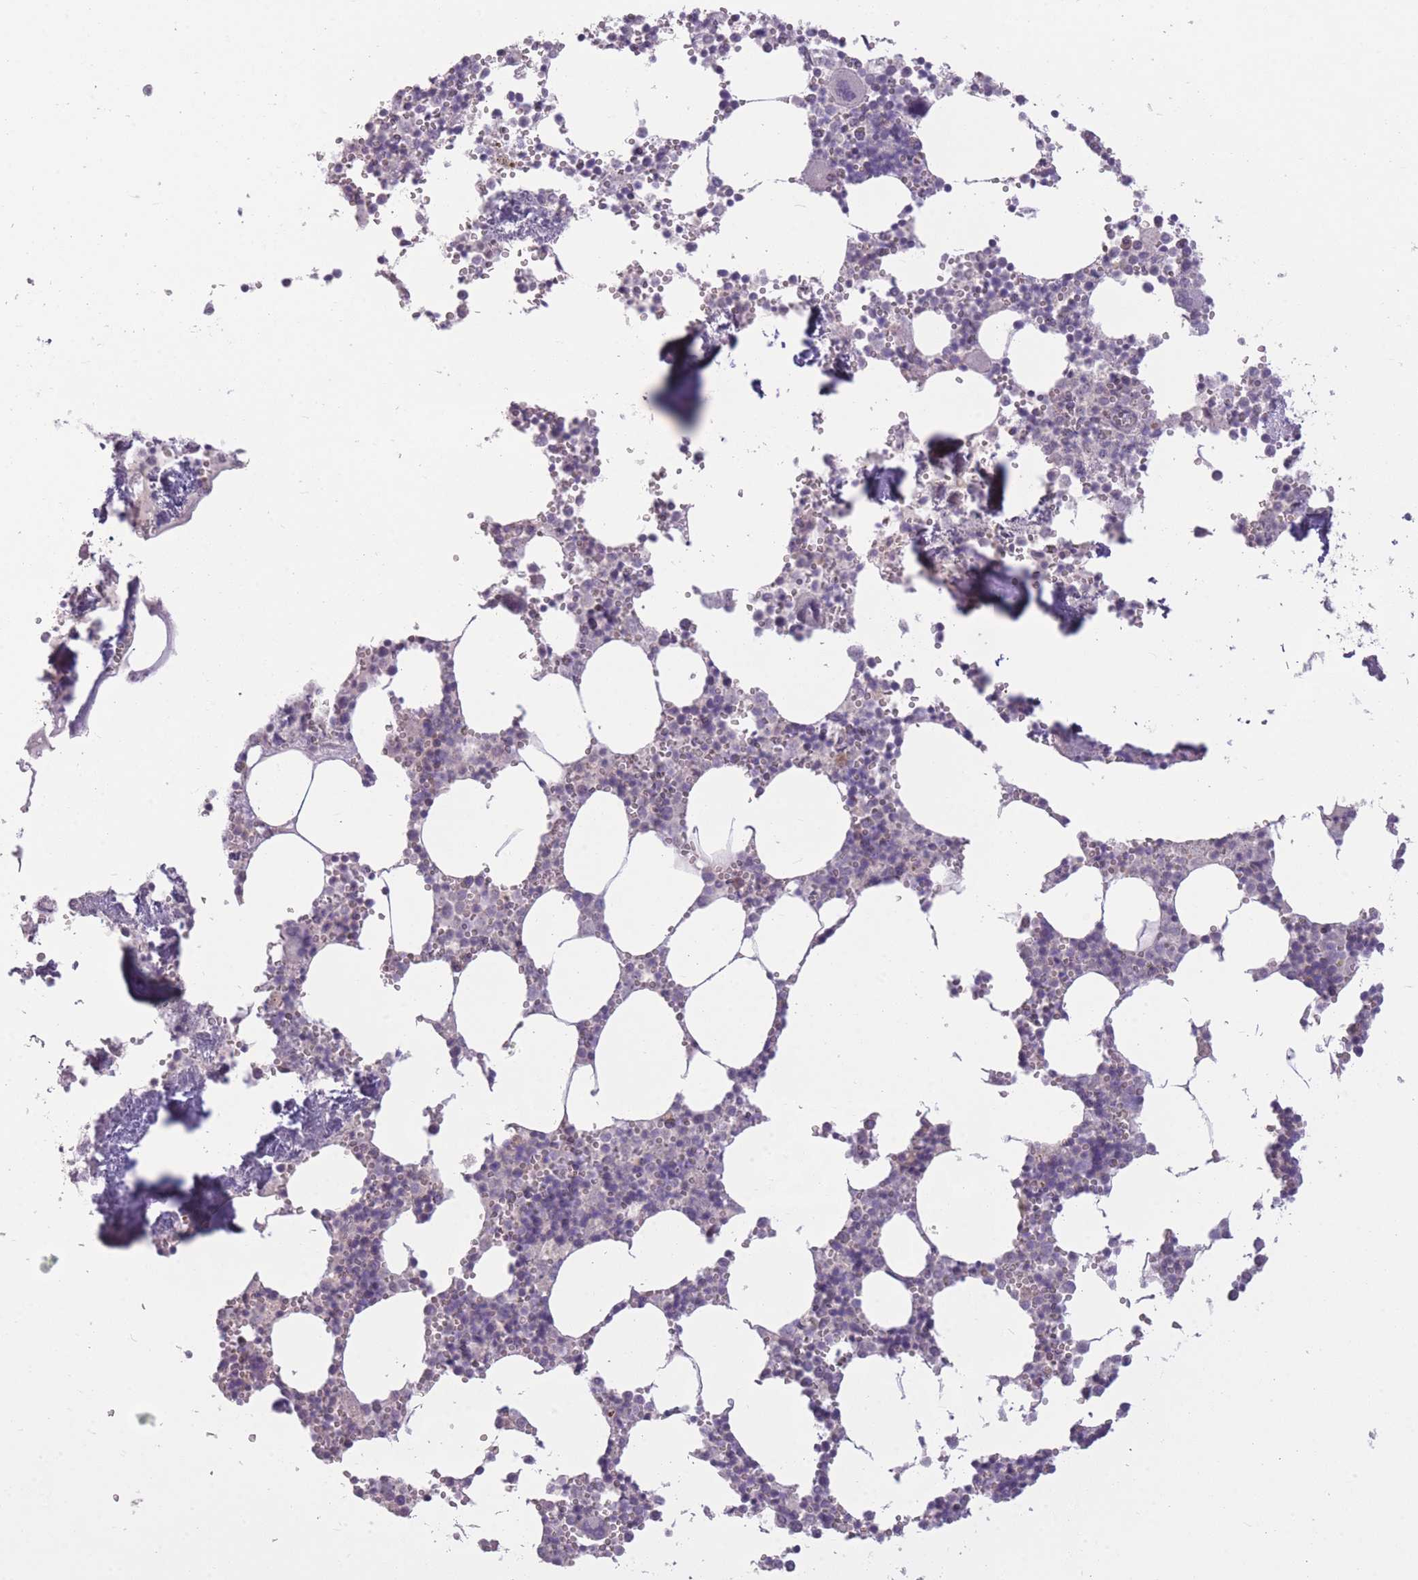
{"staining": {"intensity": "negative", "quantity": "none", "location": "none"}, "tissue": "bone marrow", "cell_type": "Hematopoietic cells", "image_type": "normal", "snomed": [{"axis": "morphology", "description": "Normal tissue, NOS"}, {"axis": "topography", "description": "Bone marrow"}], "caption": "This photomicrograph is of benign bone marrow stained with immunohistochemistry to label a protein in brown with the nuclei are counter-stained blue. There is no positivity in hematopoietic cells. The staining is performed using DAB (3,3'-diaminobenzidine) brown chromogen with nuclei counter-stained in using hematoxylin.", "gene": "ZBTB24", "patient": {"sex": "male", "age": 54}}